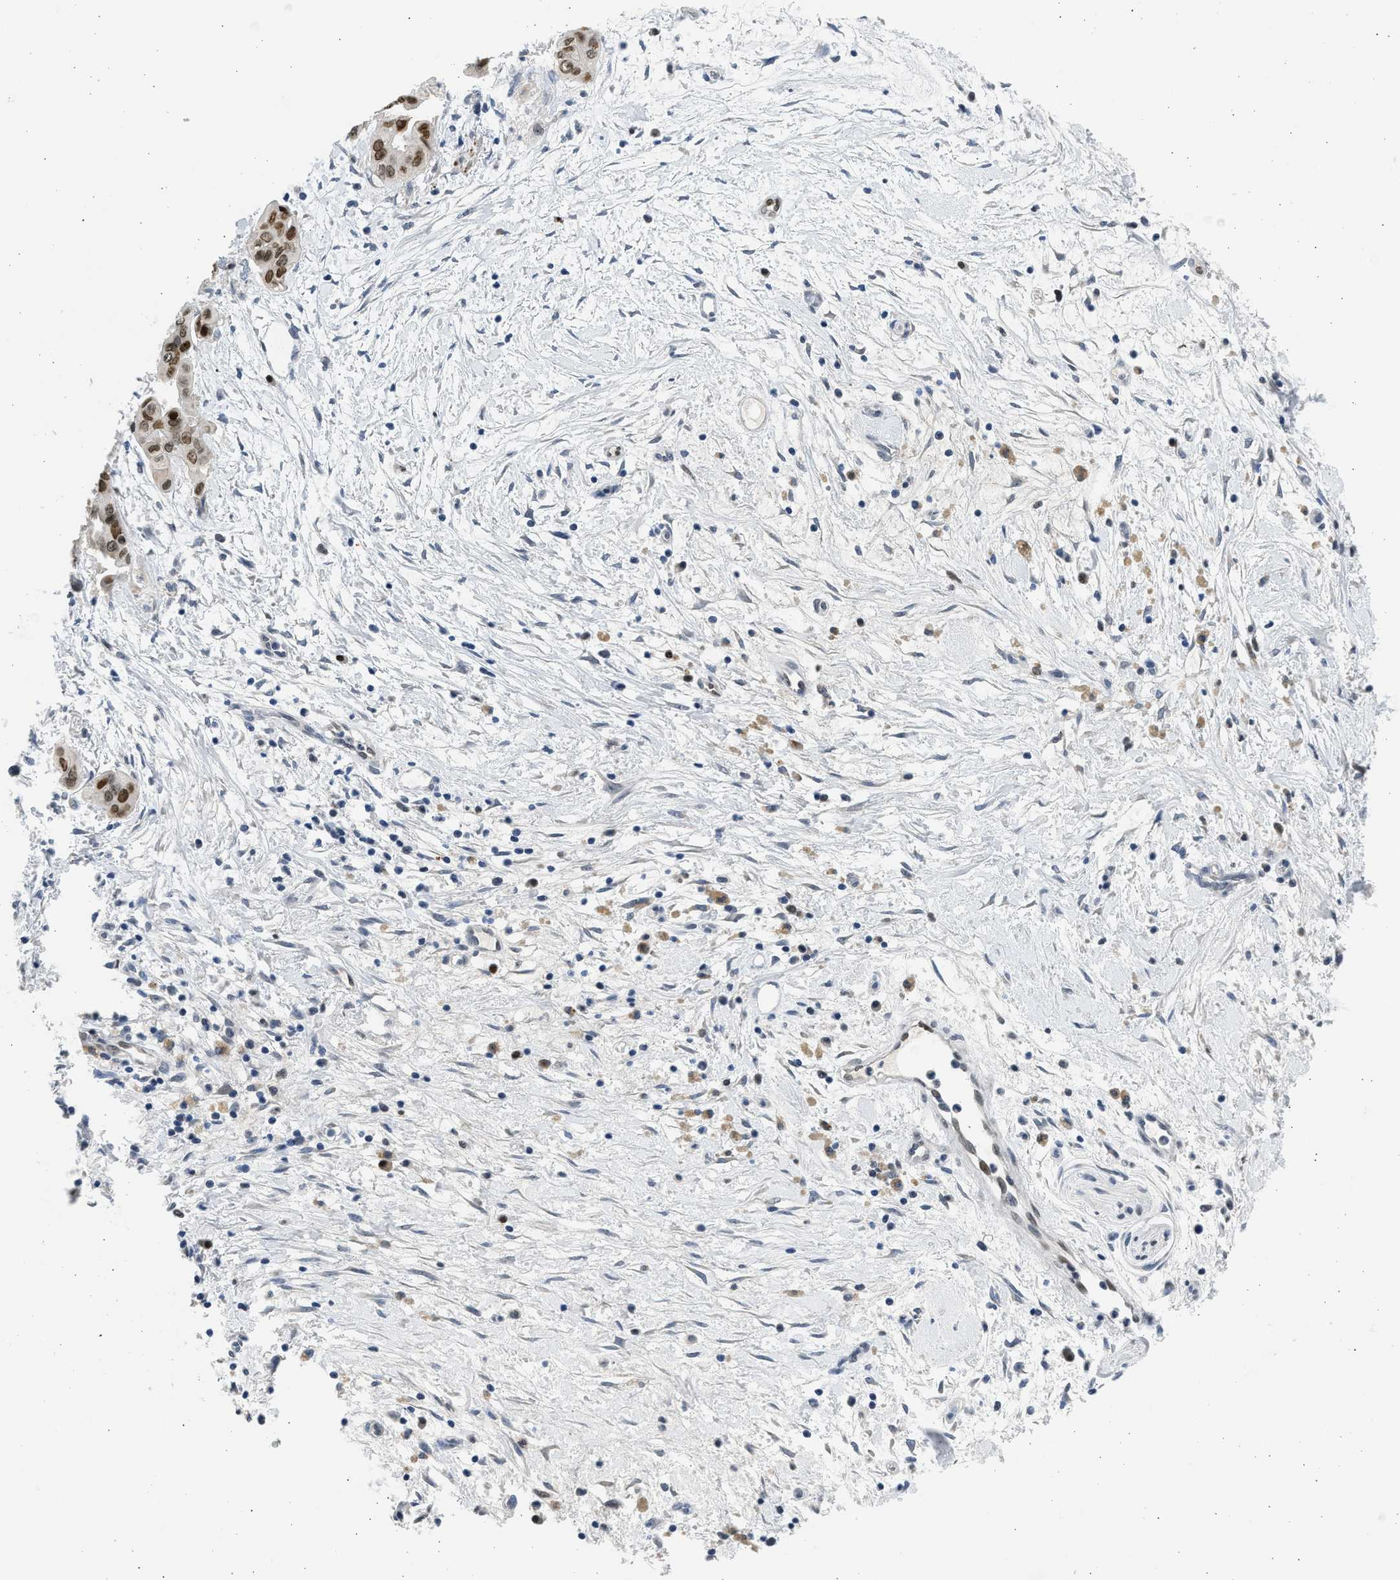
{"staining": {"intensity": "moderate", "quantity": ">75%", "location": "nuclear"}, "tissue": "pancreatic cancer", "cell_type": "Tumor cells", "image_type": "cancer", "snomed": [{"axis": "morphology", "description": "Adenocarcinoma, NOS"}, {"axis": "topography", "description": "Pancreas"}], "caption": "About >75% of tumor cells in human pancreatic adenocarcinoma show moderate nuclear protein staining as visualized by brown immunohistochemical staining.", "gene": "HMGN3", "patient": {"sex": "female", "age": 75}}